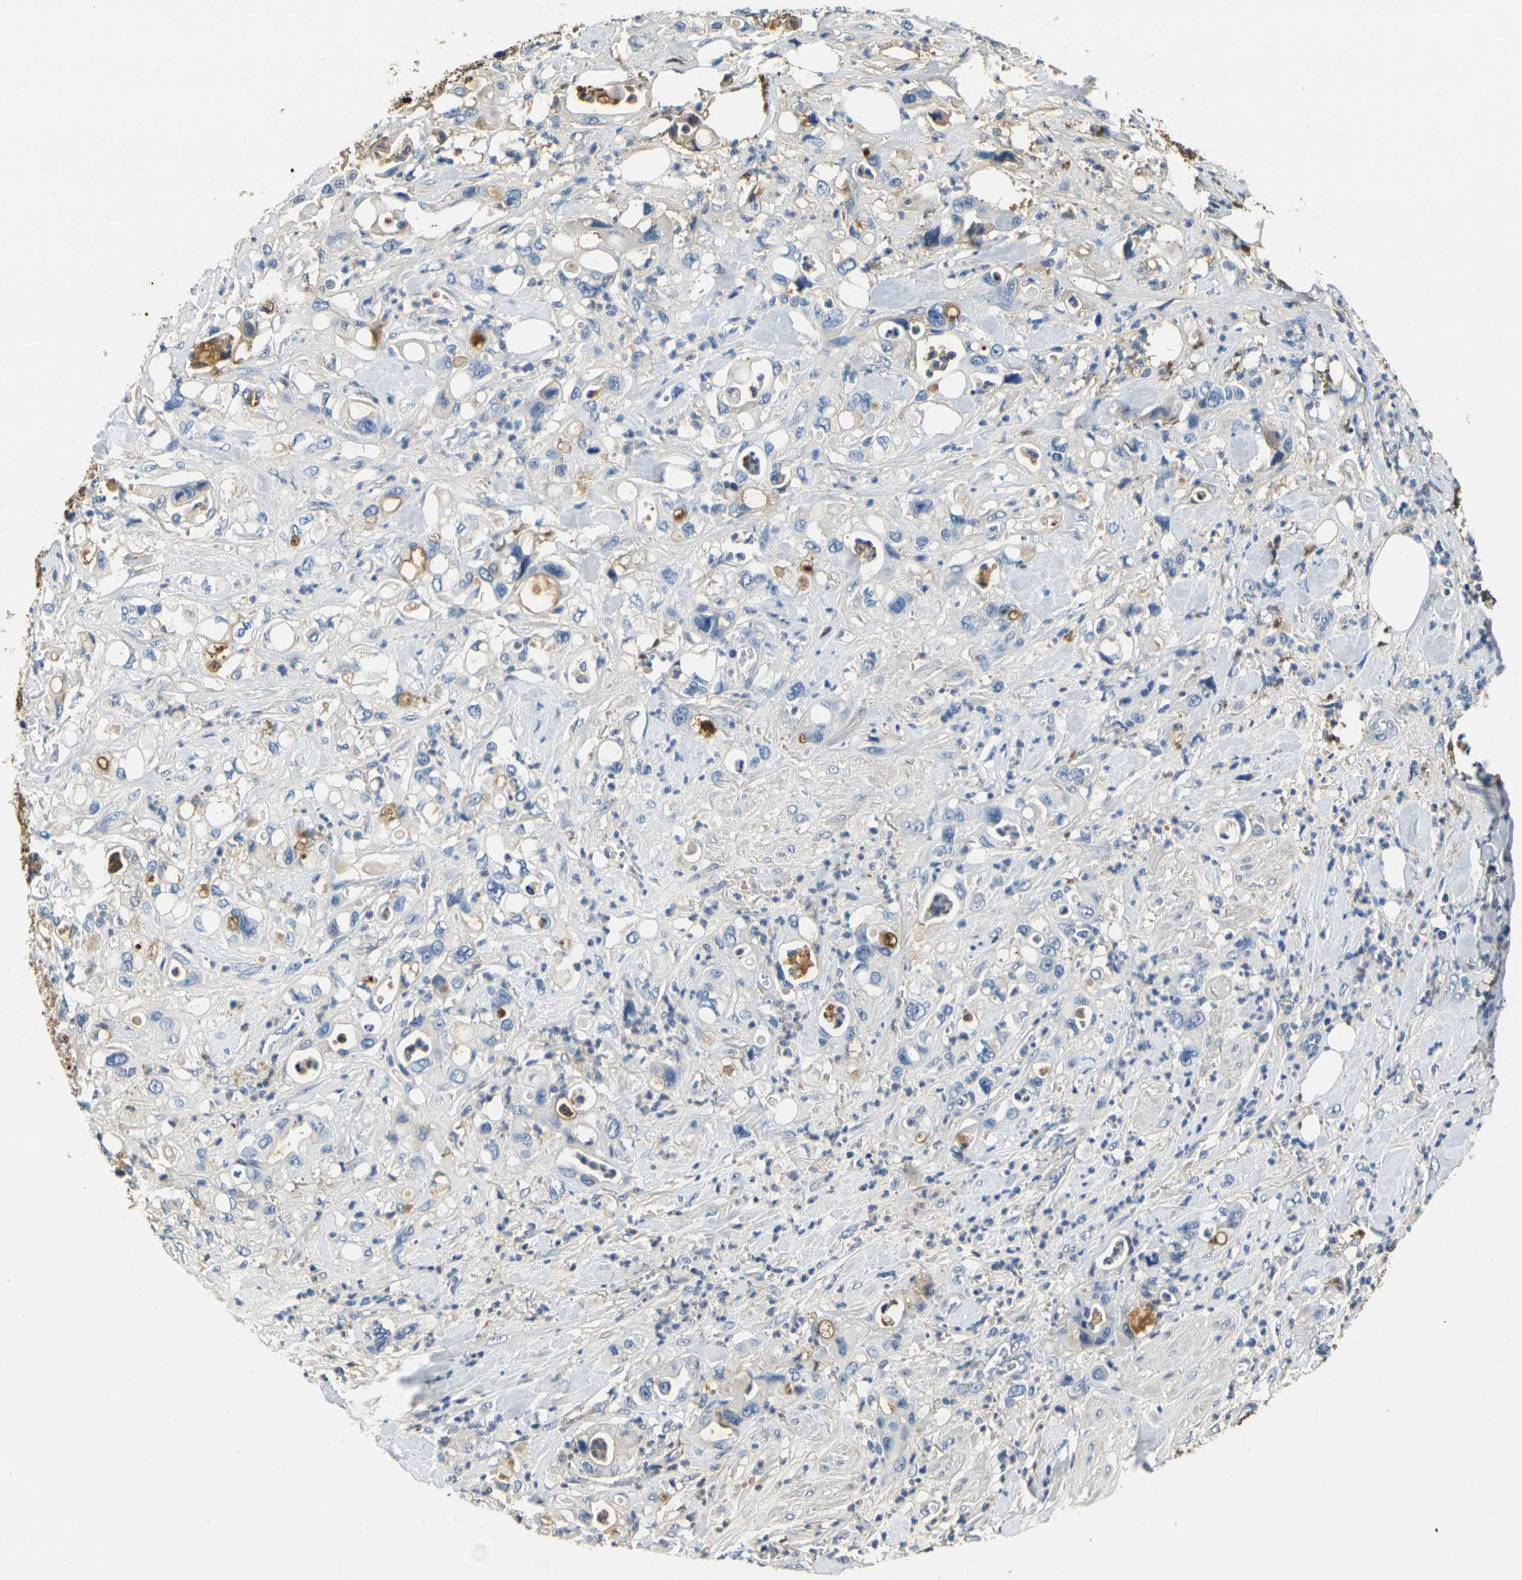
{"staining": {"intensity": "weak", "quantity": "25%-75%", "location": "cytoplasmic/membranous"}, "tissue": "pancreatic cancer", "cell_type": "Tumor cells", "image_type": "cancer", "snomed": [{"axis": "morphology", "description": "Adenocarcinoma, NOS"}, {"axis": "topography", "description": "Pancreas"}], "caption": "This is a histology image of immunohistochemistry (IHC) staining of pancreatic cancer, which shows weak positivity in the cytoplasmic/membranous of tumor cells.", "gene": "PLCD1", "patient": {"sex": "male", "age": 70}}